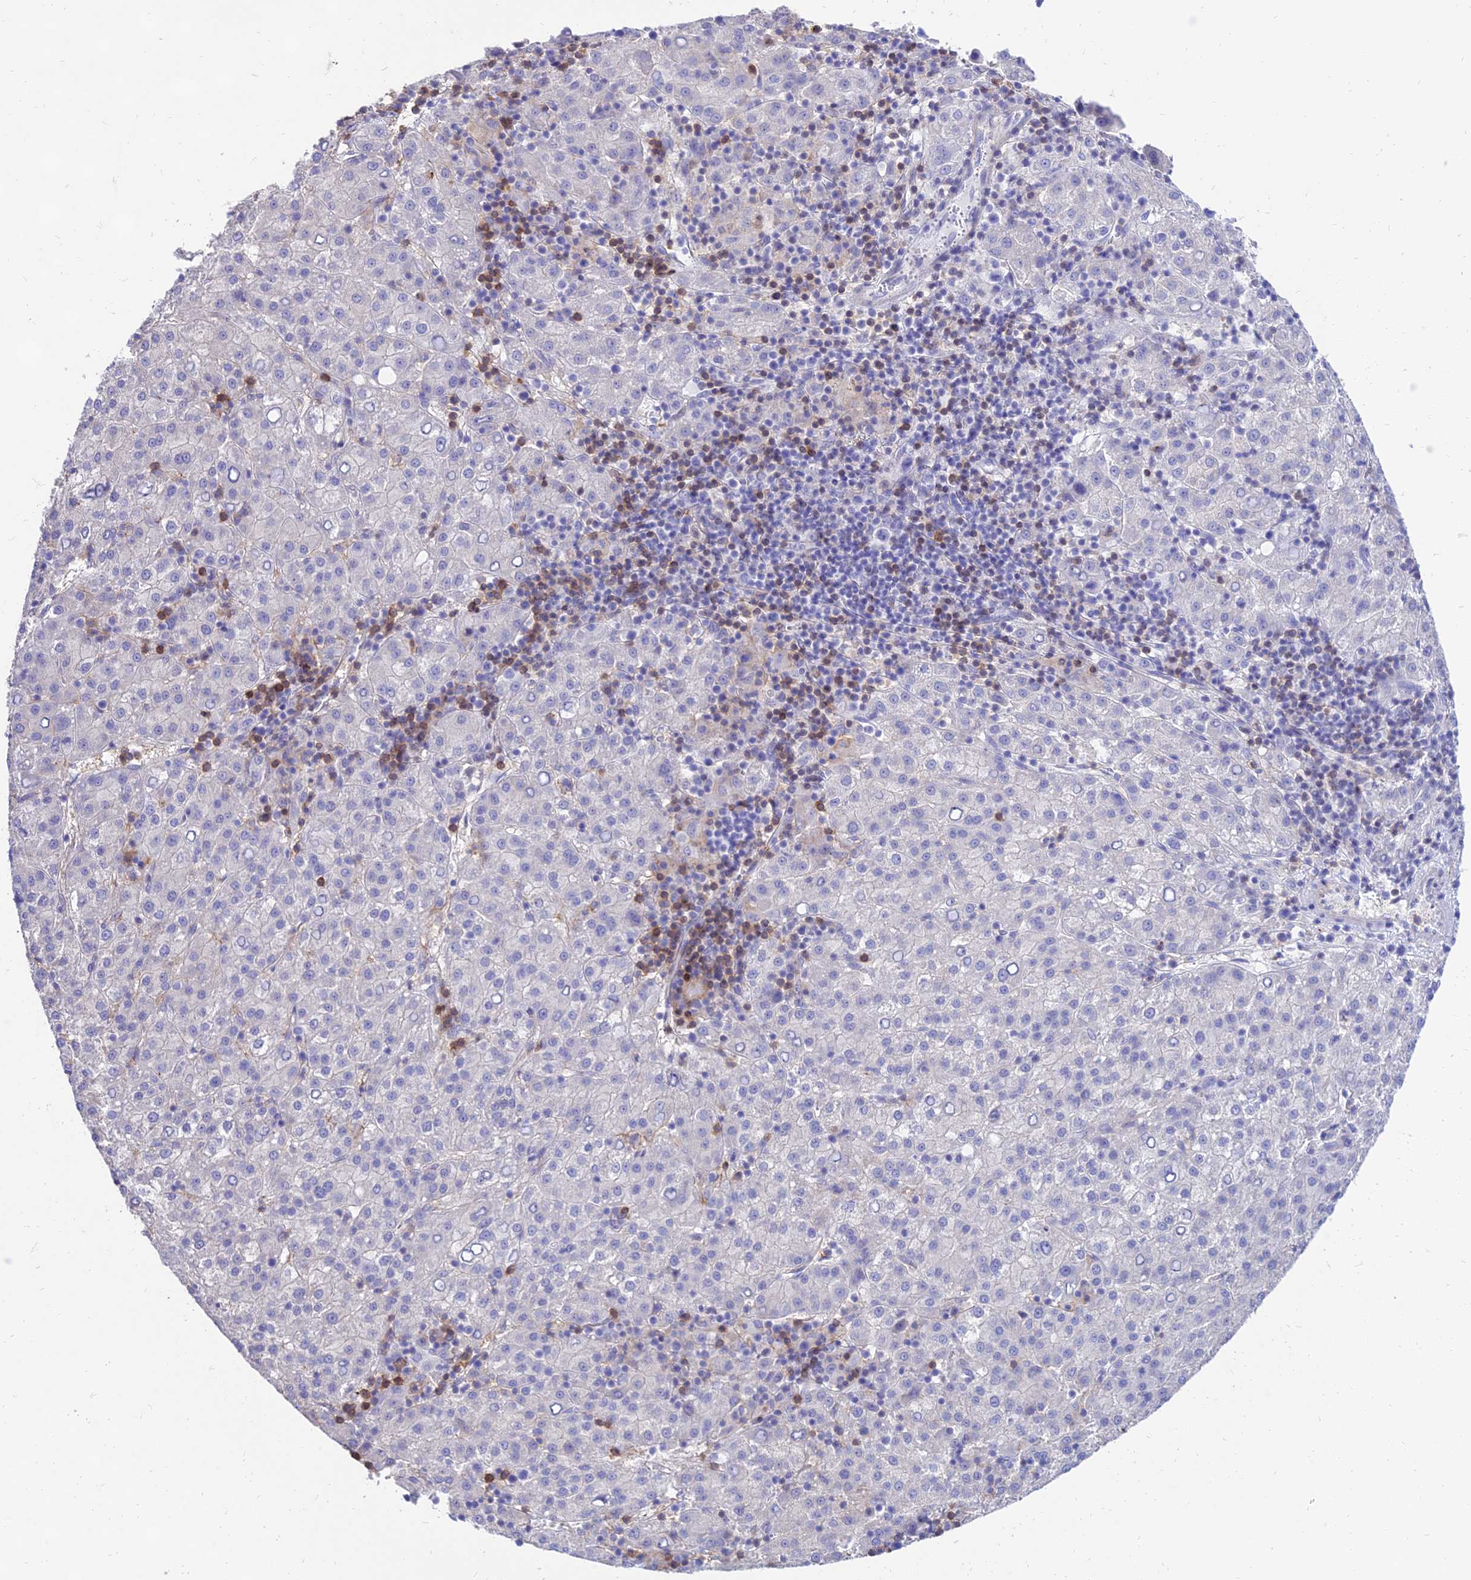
{"staining": {"intensity": "negative", "quantity": "none", "location": "none"}, "tissue": "liver cancer", "cell_type": "Tumor cells", "image_type": "cancer", "snomed": [{"axis": "morphology", "description": "Carcinoma, Hepatocellular, NOS"}, {"axis": "topography", "description": "Liver"}], "caption": "This histopathology image is of liver cancer stained with immunohistochemistry to label a protein in brown with the nuclei are counter-stained blue. There is no expression in tumor cells.", "gene": "SREK1IP1", "patient": {"sex": "female", "age": 58}}